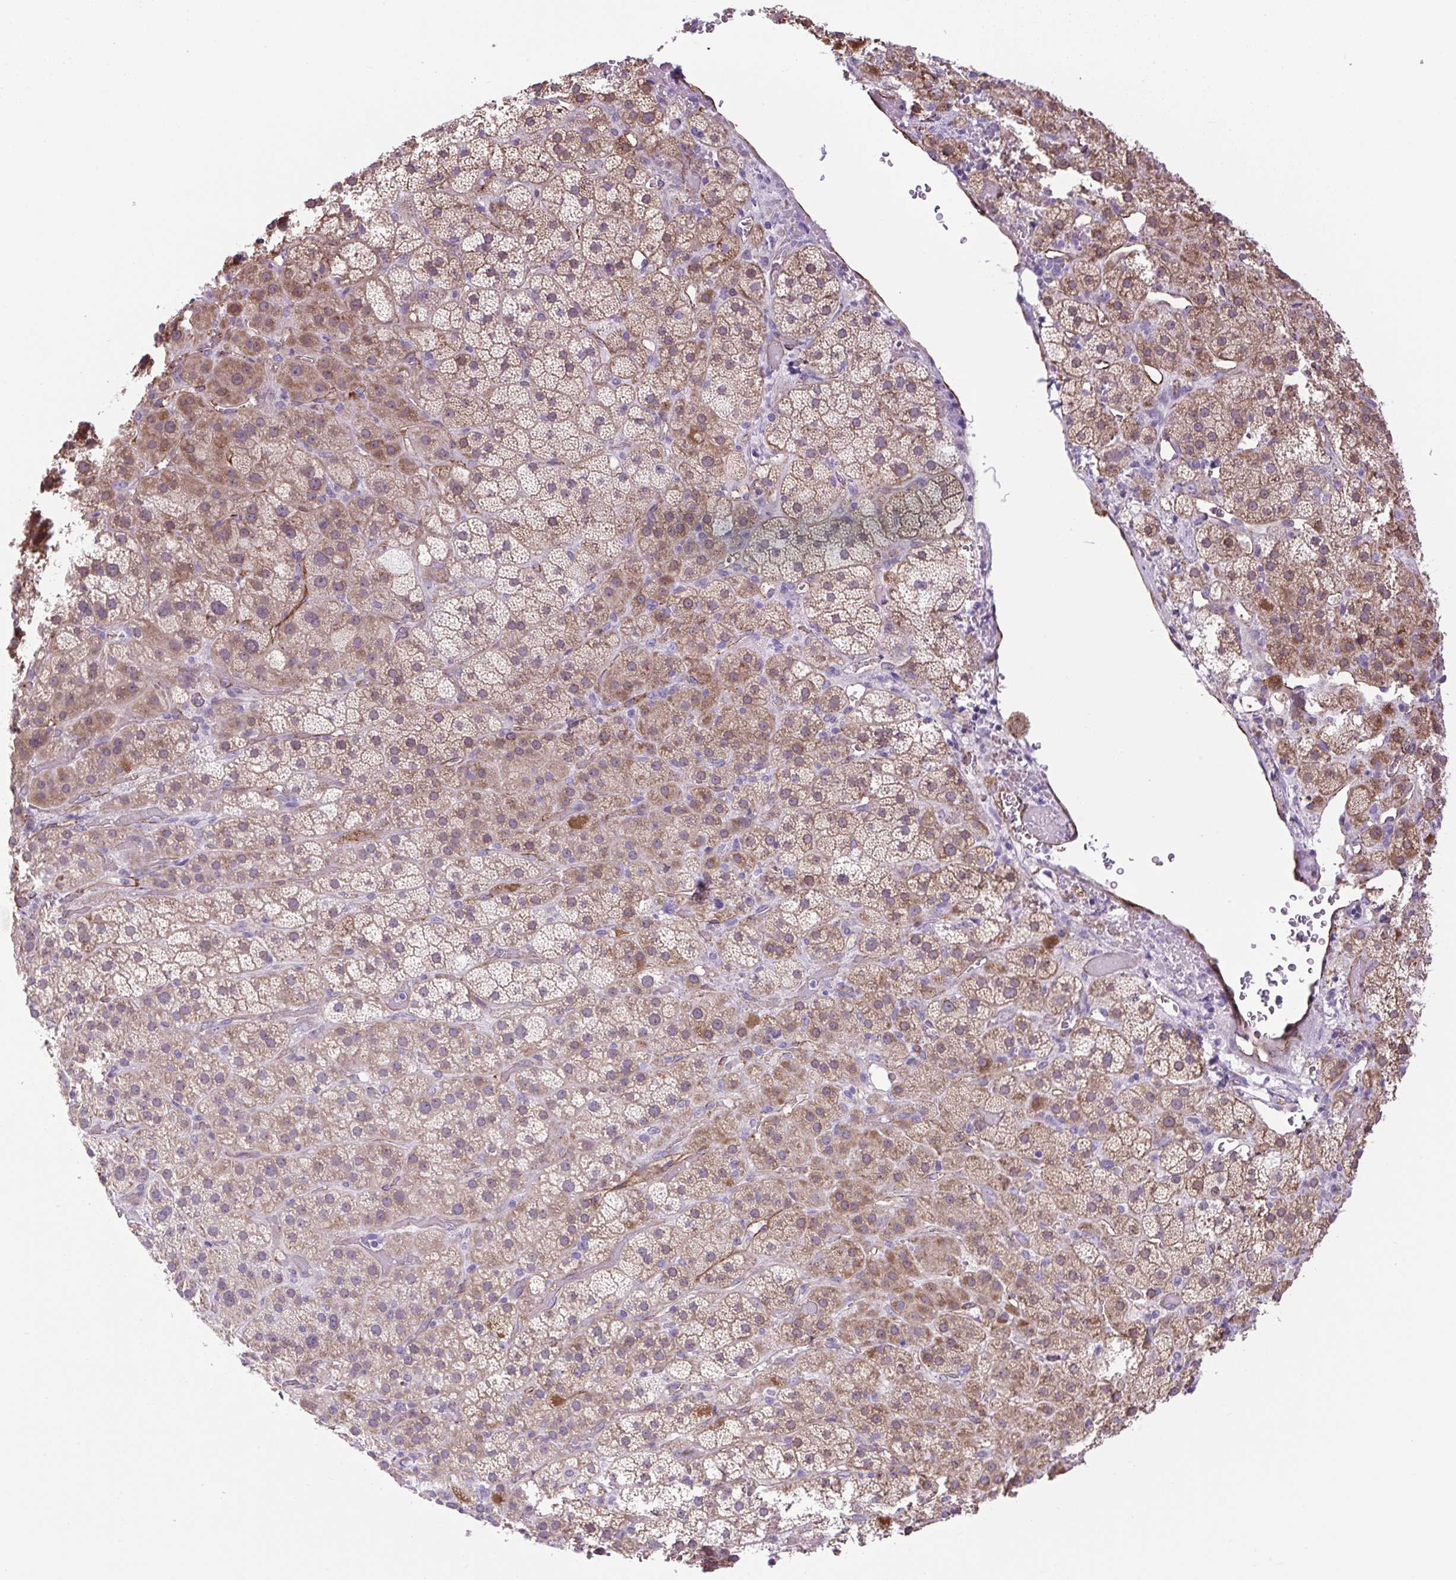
{"staining": {"intensity": "moderate", "quantity": "25%-75%", "location": "cytoplasmic/membranous"}, "tissue": "adrenal gland", "cell_type": "Glandular cells", "image_type": "normal", "snomed": [{"axis": "morphology", "description": "Normal tissue, NOS"}, {"axis": "topography", "description": "Adrenal gland"}], "caption": "Adrenal gland stained for a protein demonstrates moderate cytoplasmic/membranous positivity in glandular cells. The protein is shown in brown color, while the nuclei are stained blue.", "gene": "RNASE10", "patient": {"sex": "male", "age": 57}}